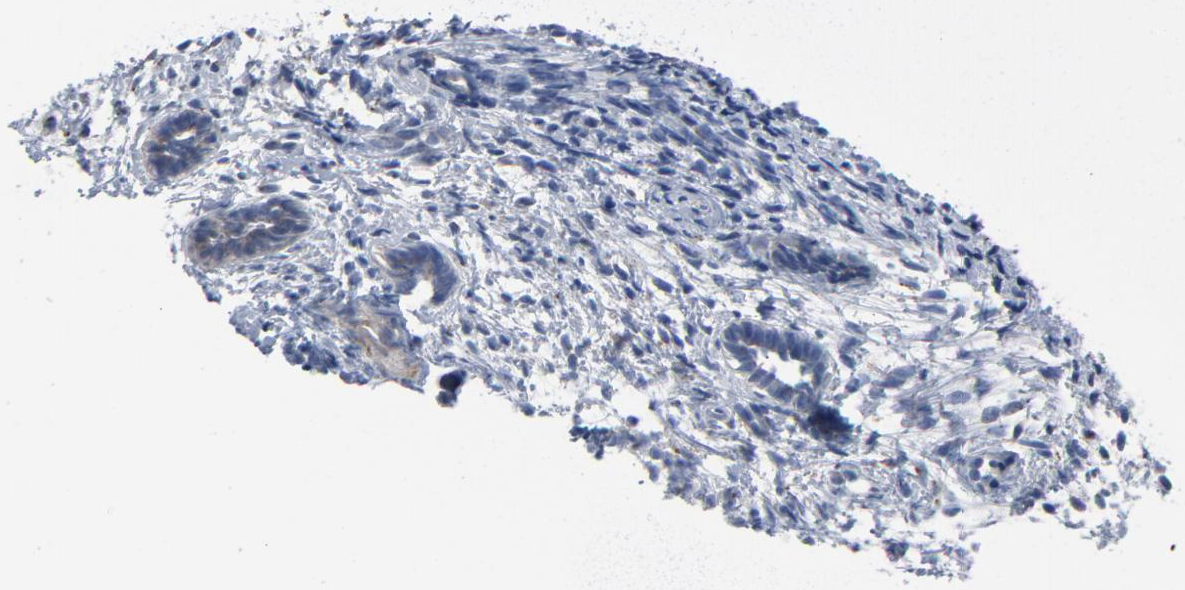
{"staining": {"intensity": "negative", "quantity": "none", "location": "none"}, "tissue": "endometrium", "cell_type": "Cells in endometrial stroma", "image_type": "normal", "snomed": [{"axis": "morphology", "description": "Normal tissue, NOS"}, {"axis": "topography", "description": "Smooth muscle"}, {"axis": "topography", "description": "Endometrium"}], "caption": "The photomicrograph shows no significant positivity in cells in endometrial stroma of endometrium.", "gene": "YIPF6", "patient": {"sex": "female", "age": 57}}